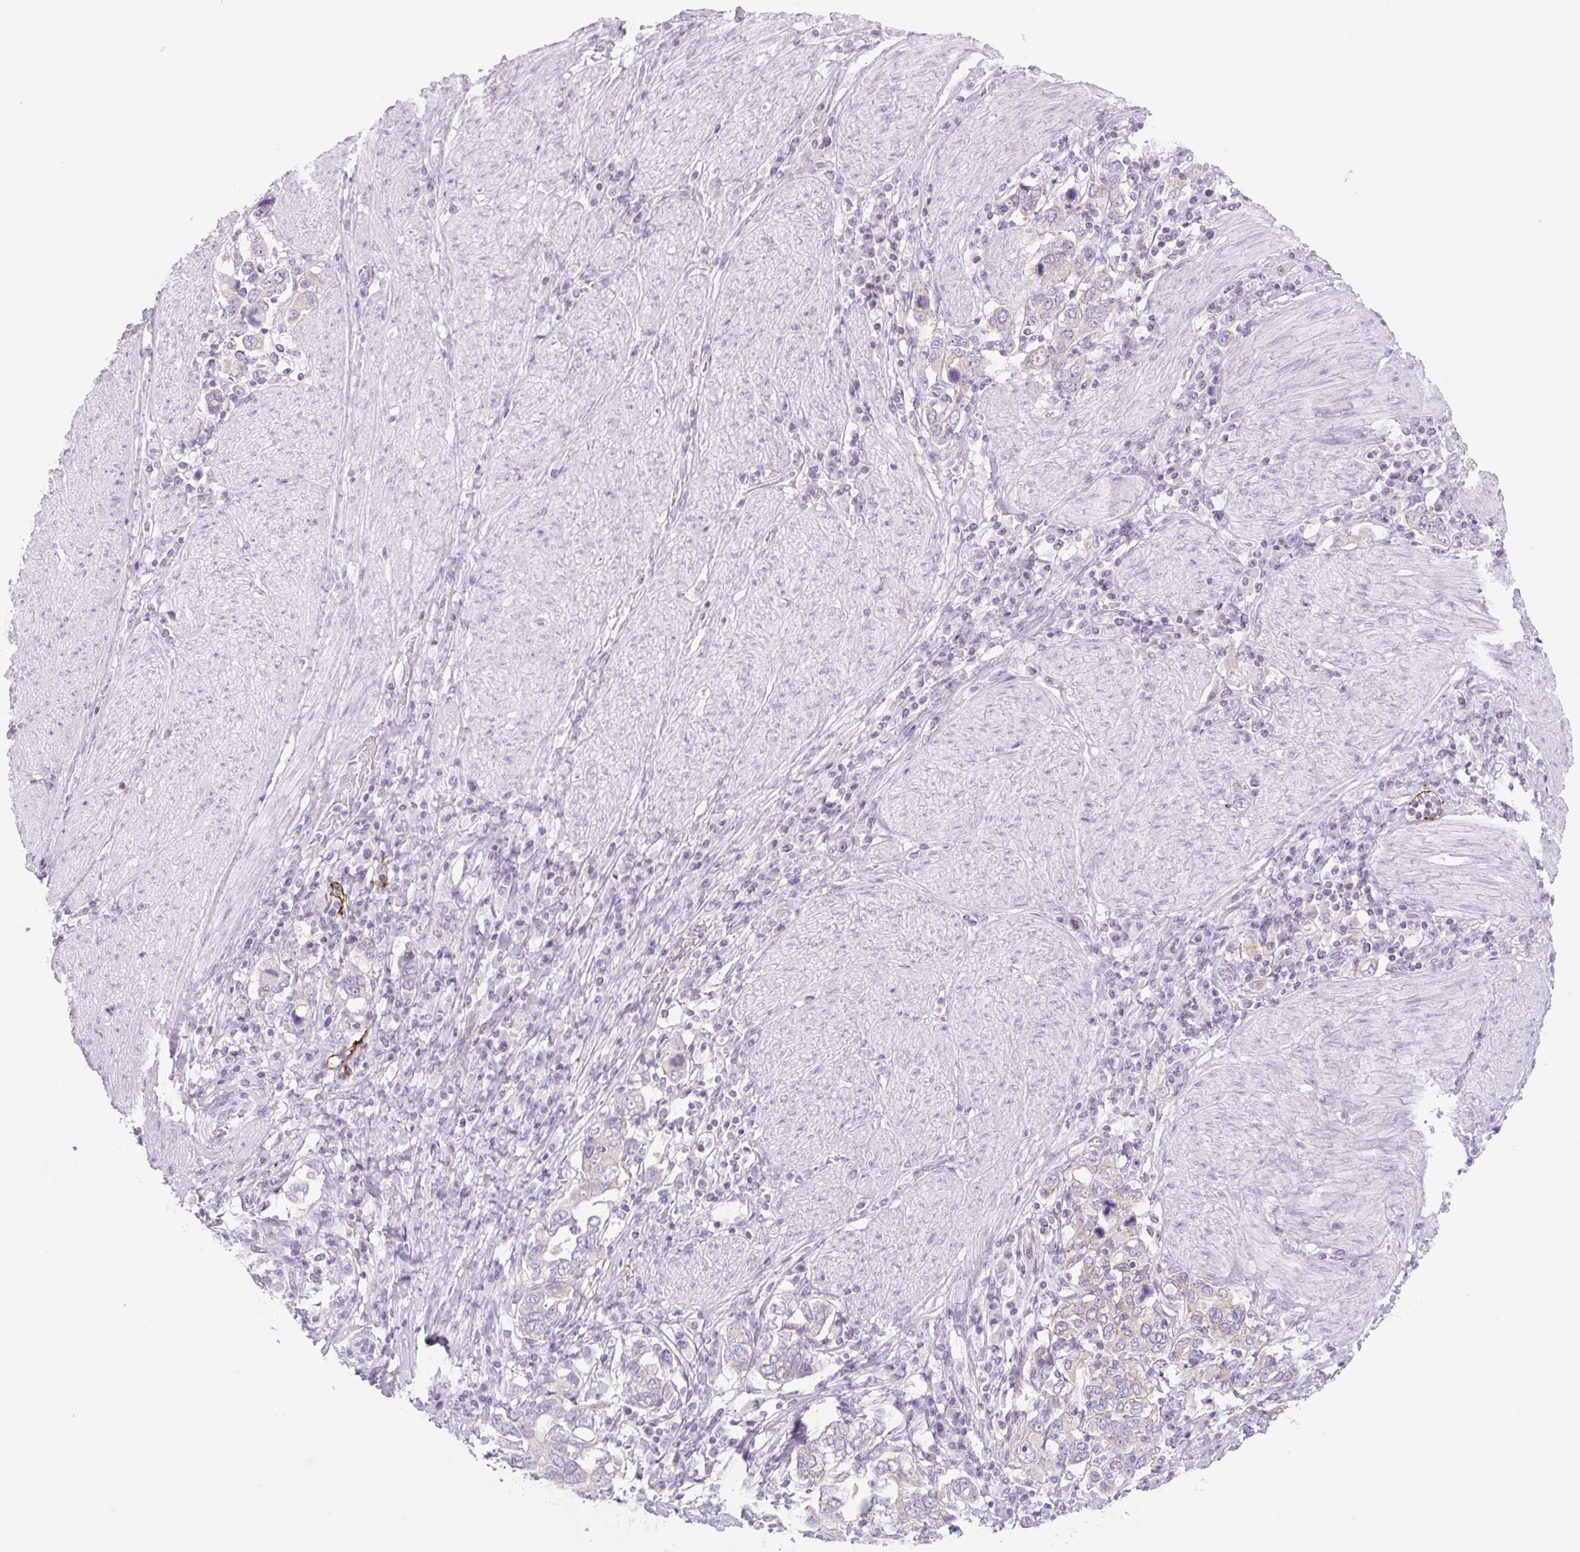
{"staining": {"intensity": "weak", "quantity": "<25%", "location": "cytoplasmic/membranous"}, "tissue": "stomach cancer", "cell_type": "Tumor cells", "image_type": "cancer", "snomed": [{"axis": "morphology", "description": "Adenocarcinoma, NOS"}, {"axis": "topography", "description": "Stomach, upper"}, {"axis": "topography", "description": "Stomach"}], "caption": "This is an immunohistochemistry histopathology image of human stomach cancer. There is no expression in tumor cells.", "gene": "LYVE1", "patient": {"sex": "male", "age": 62}}